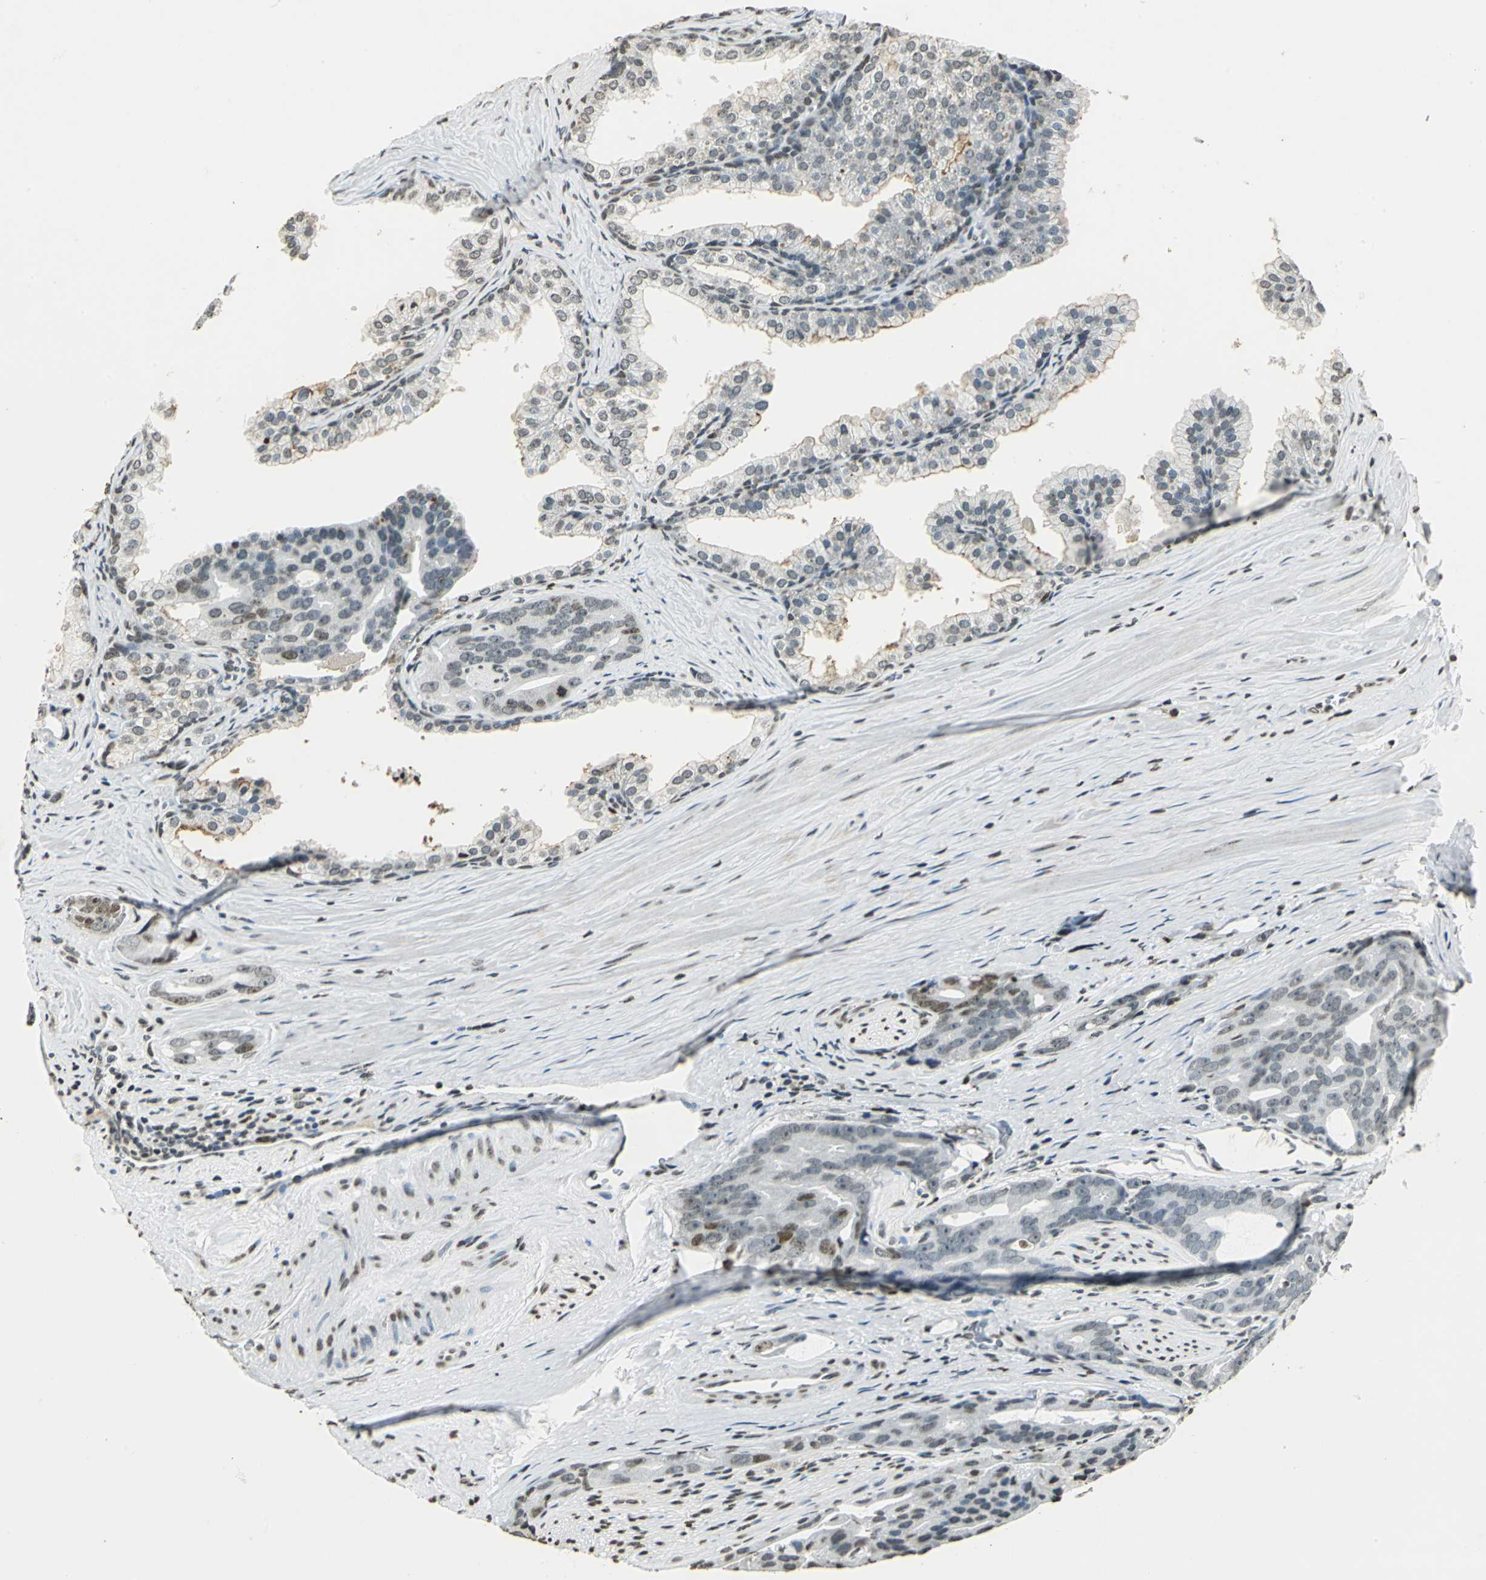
{"staining": {"intensity": "weak", "quantity": ">75%", "location": "nuclear"}, "tissue": "prostate cancer", "cell_type": "Tumor cells", "image_type": "cancer", "snomed": [{"axis": "morphology", "description": "Adenocarcinoma, Medium grade"}, {"axis": "topography", "description": "Prostate"}], "caption": "A brown stain labels weak nuclear positivity of a protein in medium-grade adenocarcinoma (prostate) tumor cells.", "gene": "MCM4", "patient": {"sex": "male", "age": 53}}